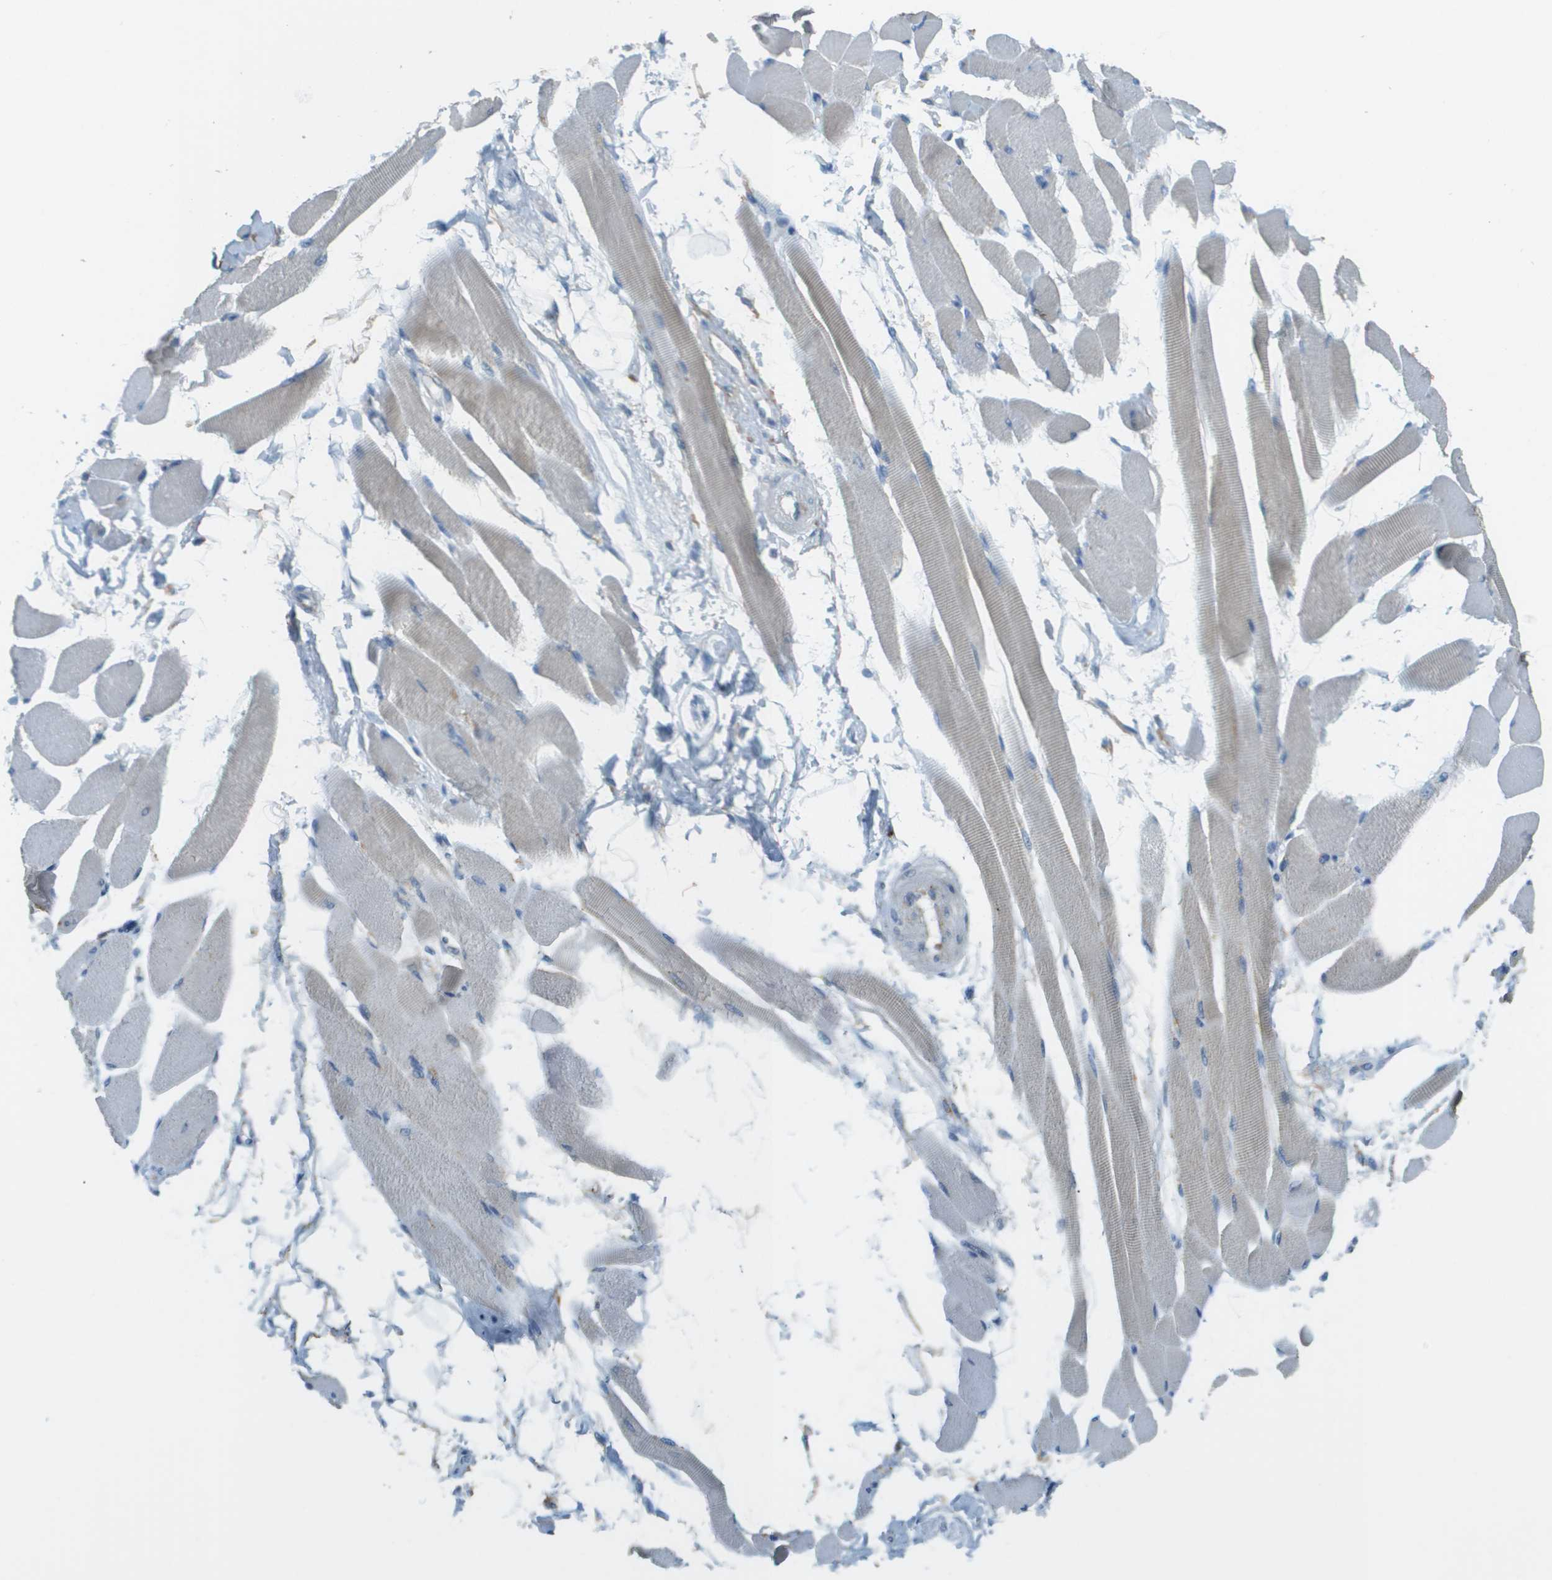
{"staining": {"intensity": "negative", "quantity": "none", "location": "none"}, "tissue": "skeletal muscle", "cell_type": "Myocytes", "image_type": "normal", "snomed": [{"axis": "morphology", "description": "Normal tissue, NOS"}, {"axis": "topography", "description": "Skeletal muscle"}, {"axis": "topography", "description": "Peripheral nerve tissue"}], "caption": "IHC photomicrograph of benign skeletal muscle: skeletal muscle stained with DAB (3,3'-diaminobenzidine) displays no significant protein positivity in myocytes.", "gene": "PLBD2", "patient": {"sex": "female", "age": 84}}